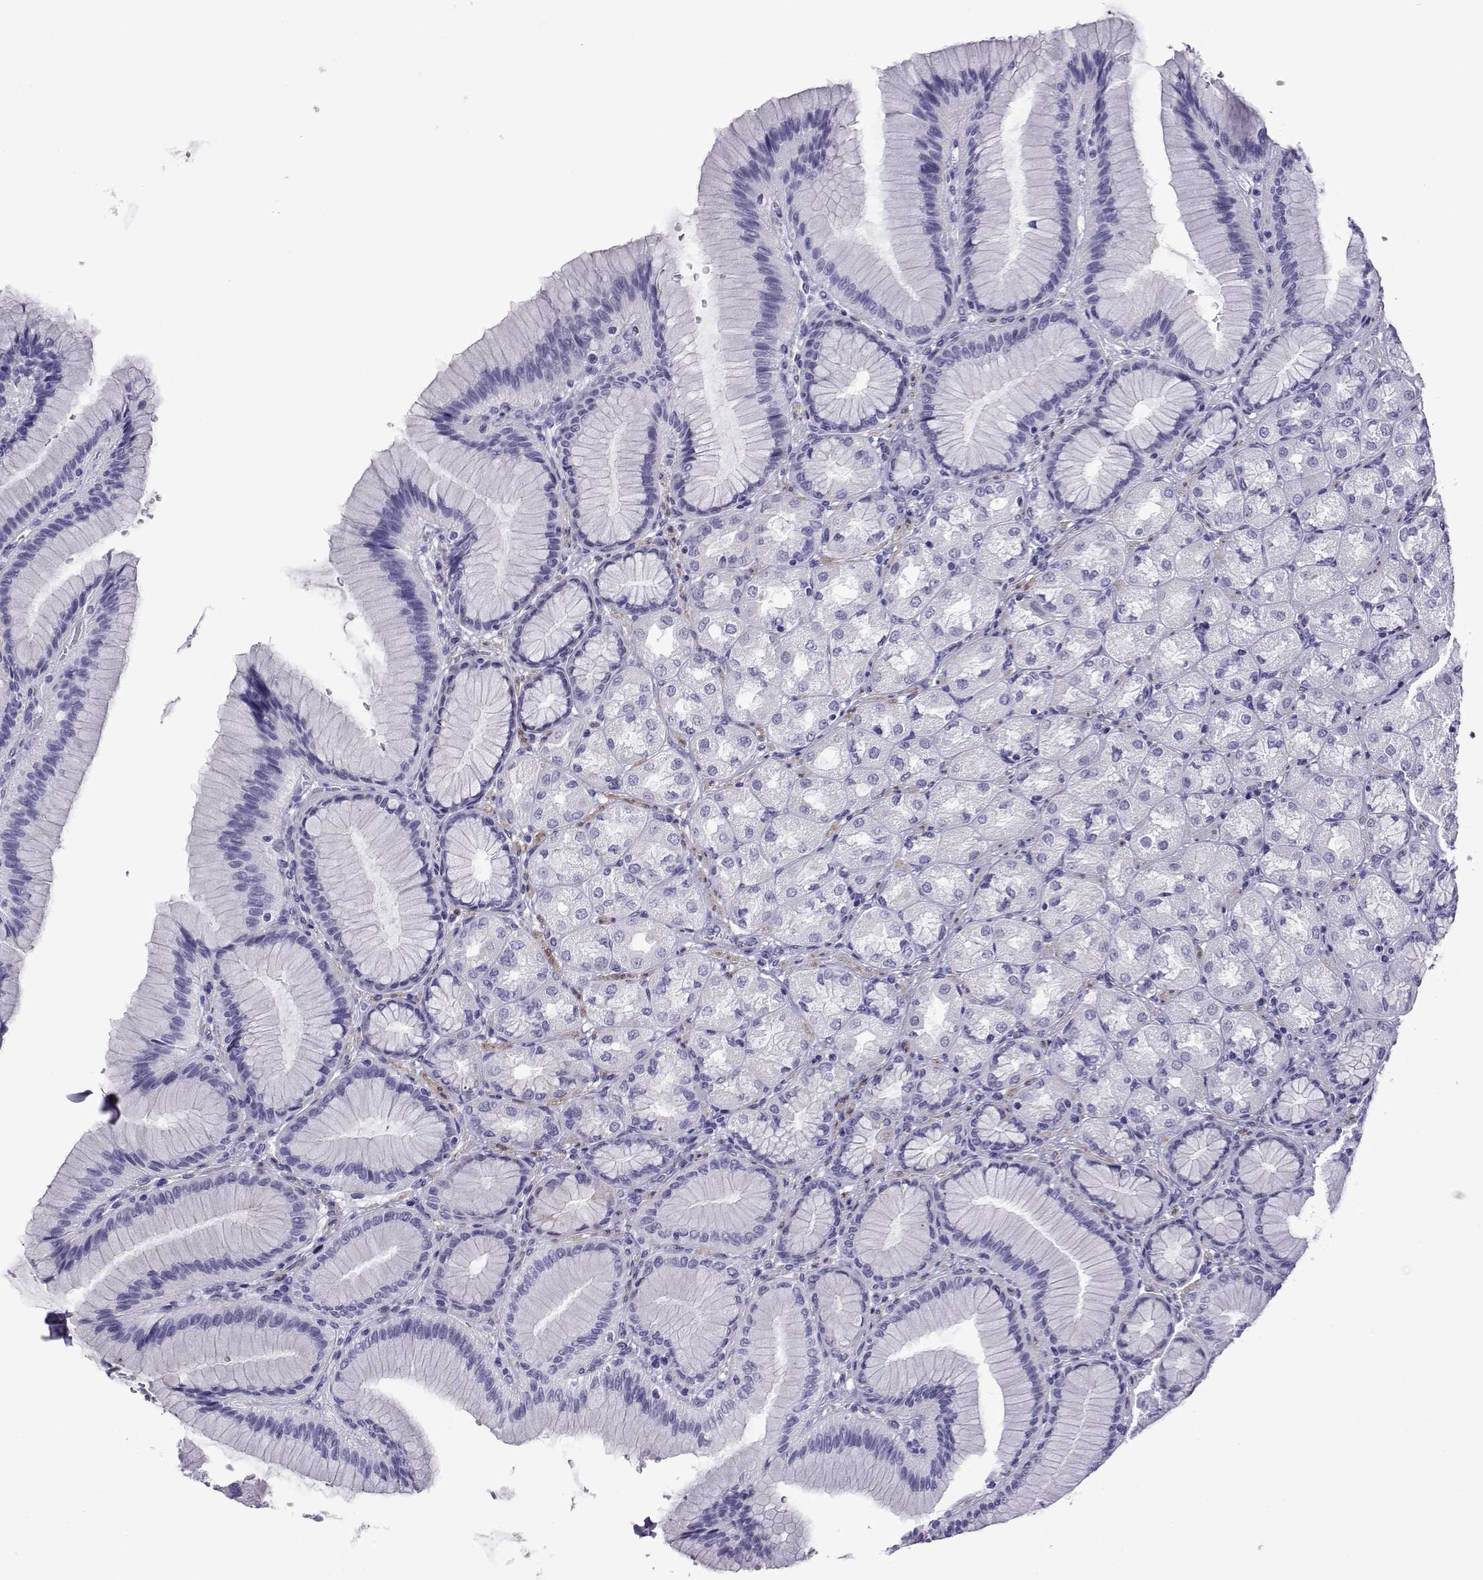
{"staining": {"intensity": "negative", "quantity": "none", "location": "none"}, "tissue": "stomach", "cell_type": "Glandular cells", "image_type": "normal", "snomed": [{"axis": "morphology", "description": "Normal tissue, NOS"}, {"axis": "morphology", "description": "Adenocarcinoma, NOS"}, {"axis": "morphology", "description": "Adenocarcinoma, High grade"}, {"axis": "topography", "description": "Stomach, upper"}, {"axis": "topography", "description": "Stomach"}], "caption": "Immunohistochemistry (IHC) photomicrograph of unremarkable human stomach stained for a protein (brown), which displays no positivity in glandular cells.", "gene": "KCNF1", "patient": {"sex": "female", "age": 65}}